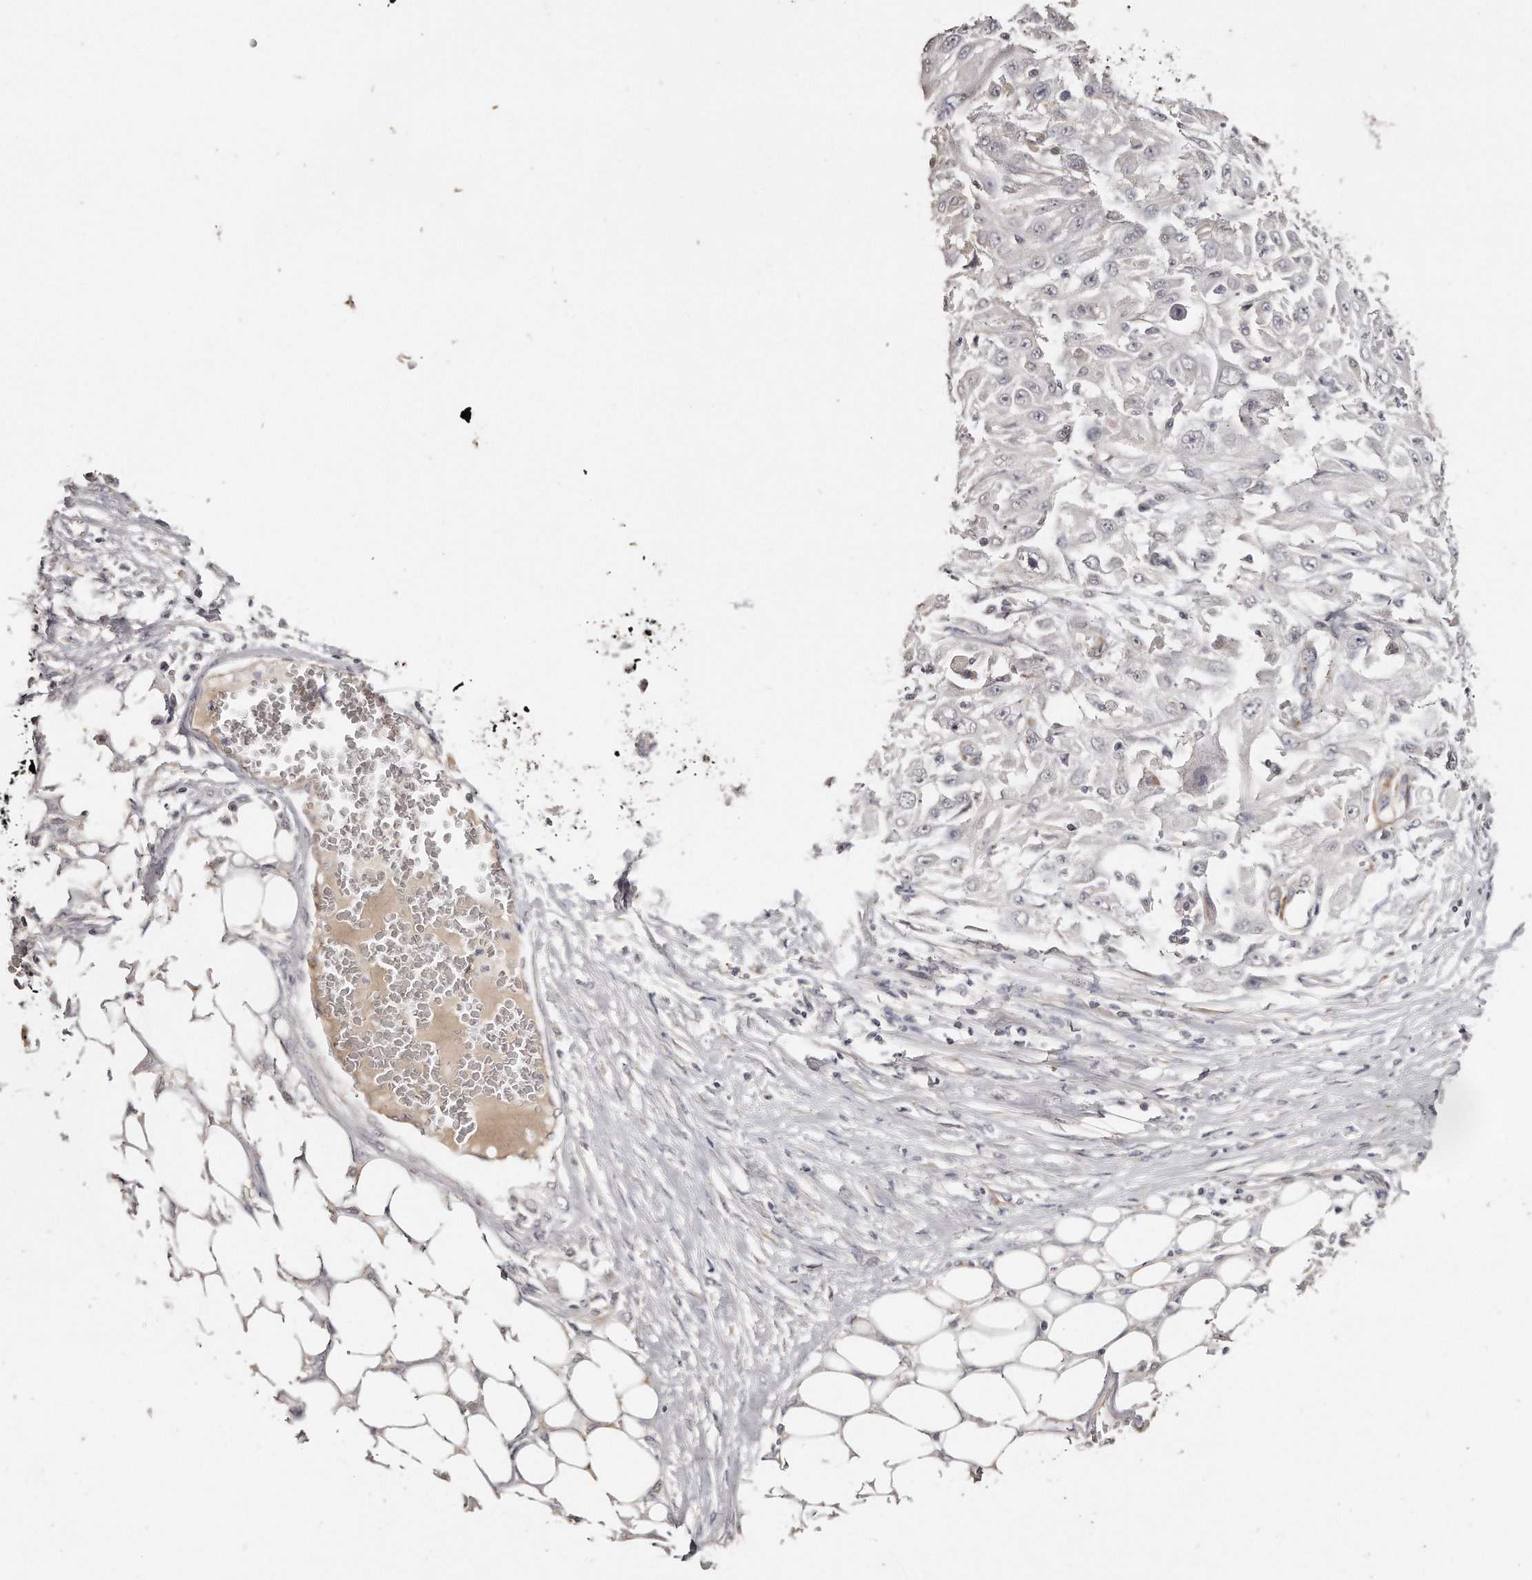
{"staining": {"intensity": "negative", "quantity": "none", "location": "none"}, "tissue": "skin cancer", "cell_type": "Tumor cells", "image_type": "cancer", "snomed": [{"axis": "morphology", "description": "Squamous cell carcinoma, NOS"}, {"axis": "morphology", "description": "Squamous cell carcinoma, metastatic, NOS"}, {"axis": "topography", "description": "Skin"}, {"axis": "topography", "description": "Lymph node"}], "caption": "IHC of squamous cell carcinoma (skin) demonstrates no positivity in tumor cells.", "gene": "ZYG11A", "patient": {"sex": "male", "age": 75}}